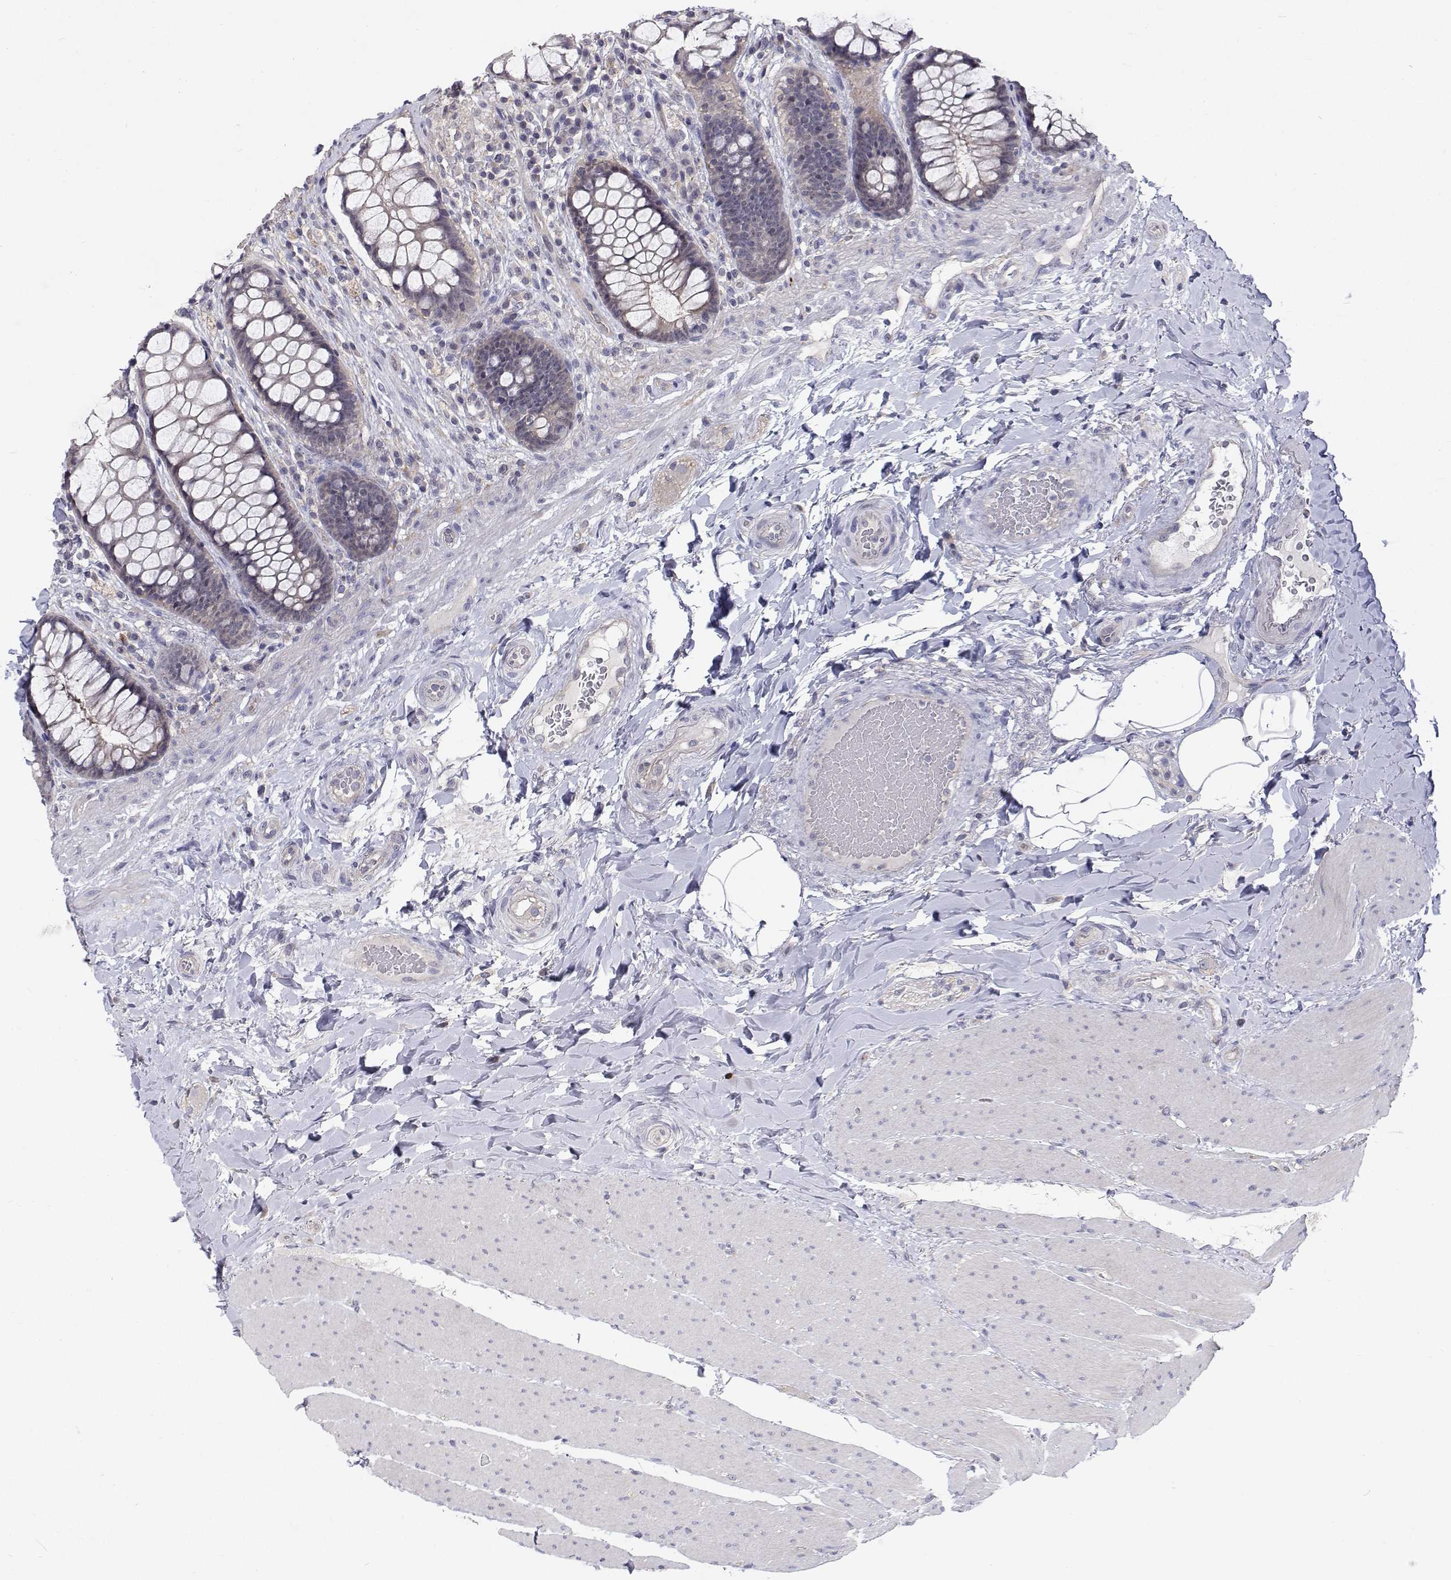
{"staining": {"intensity": "negative", "quantity": "none", "location": "none"}, "tissue": "rectum", "cell_type": "Glandular cells", "image_type": "normal", "snomed": [{"axis": "morphology", "description": "Normal tissue, NOS"}, {"axis": "topography", "description": "Rectum"}], "caption": "Rectum was stained to show a protein in brown. There is no significant expression in glandular cells. (Stains: DAB IHC with hematoxylin counter stain, Microscopy: brightfield microscopy at high magnification).", "gene": "MYPN", "patient": {"sex": "female", "age": 58}}